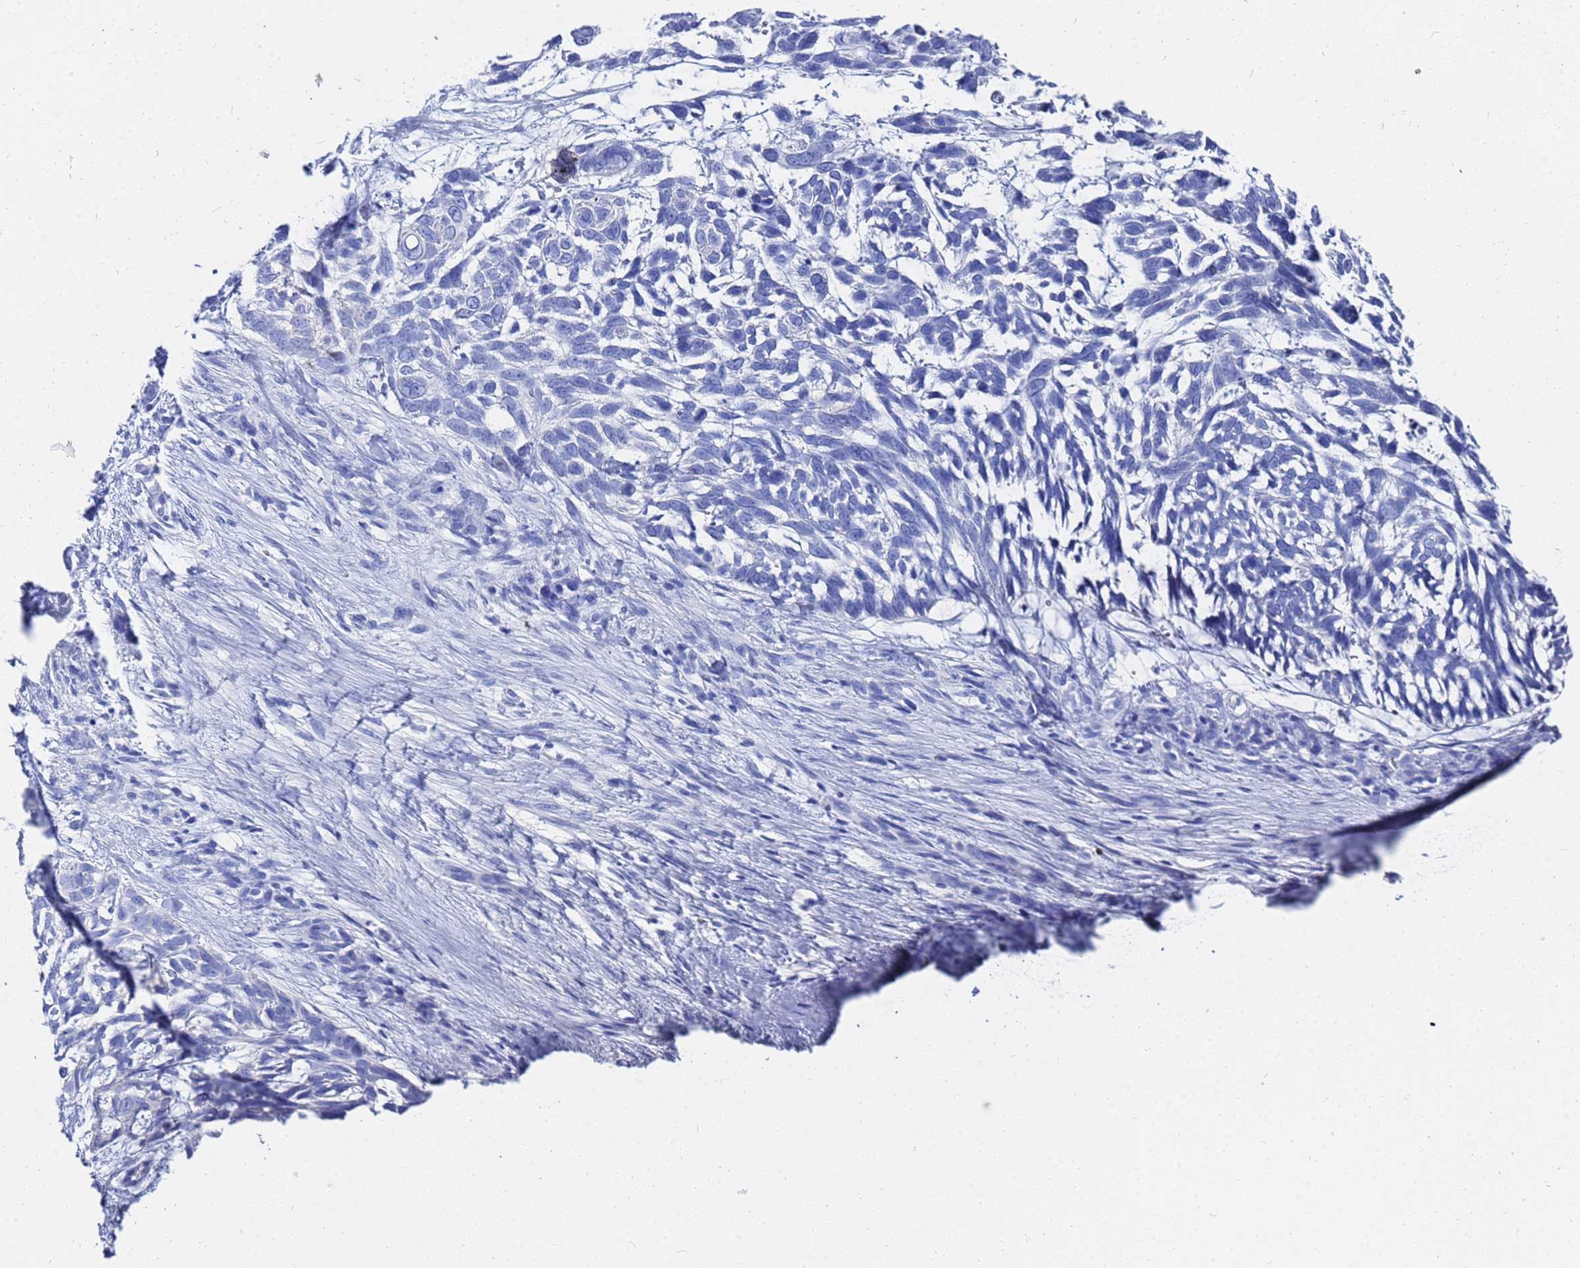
{"staining": {"intensity": "negative", "quantity": "none", "location": "none"}, "tissue": "skin cancer", "cell_type": "Tumor cells", "image_type": "cancer", "snomed": [{"axis": "morphology", "description": "Basal cell carcinoma"}, {"axis": "topography", "description": "Skin"}], "caption": "Photomicrograph shows no protein staining in tumor cells of skin cancer tissue.", "gene": "GGT1", "patient": {"sex": "male", "age": 88}}